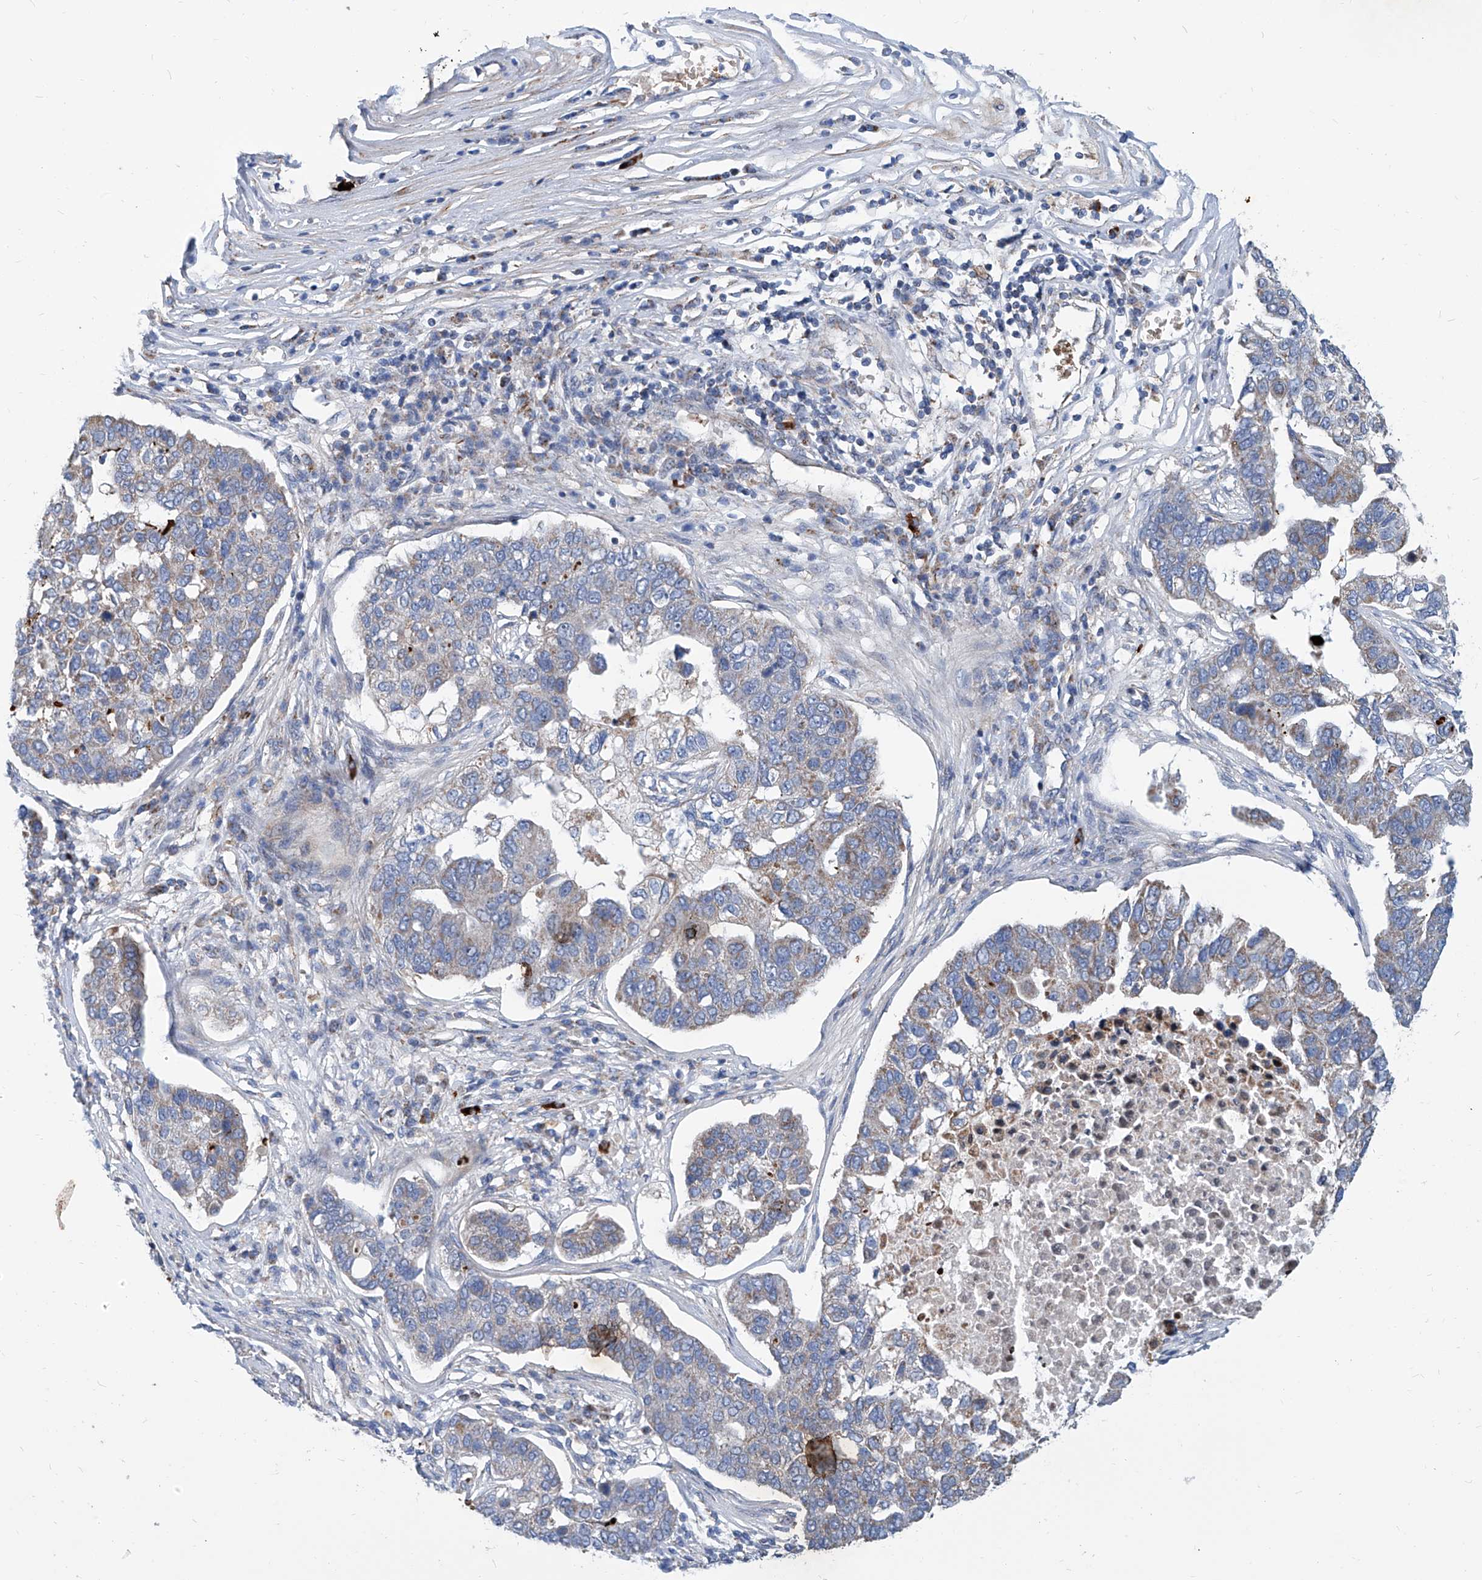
{"staining": {"intensity": "weak", "quantity": "<25%", "location": "cytoplasmic/membranous"}, "tissue": "pancreatic cancer", "cell_type": "Tumor cells", "image_type": "cancer", "snomed": [{"axis": "morphology", "description": "Adenocarcinoma, NOS"}, {"axis": "topography", "description": "Pancreas"}], "caption": "Pancreatic cancer was stained to show a protein in brown. There is no significant positivity in tumor cells. (DAB (3,3'-diaminobenzidine) immunohistochemistry, high magnification).", "gene": "USP48", "patient": {"sex": "female", "age": 61}}